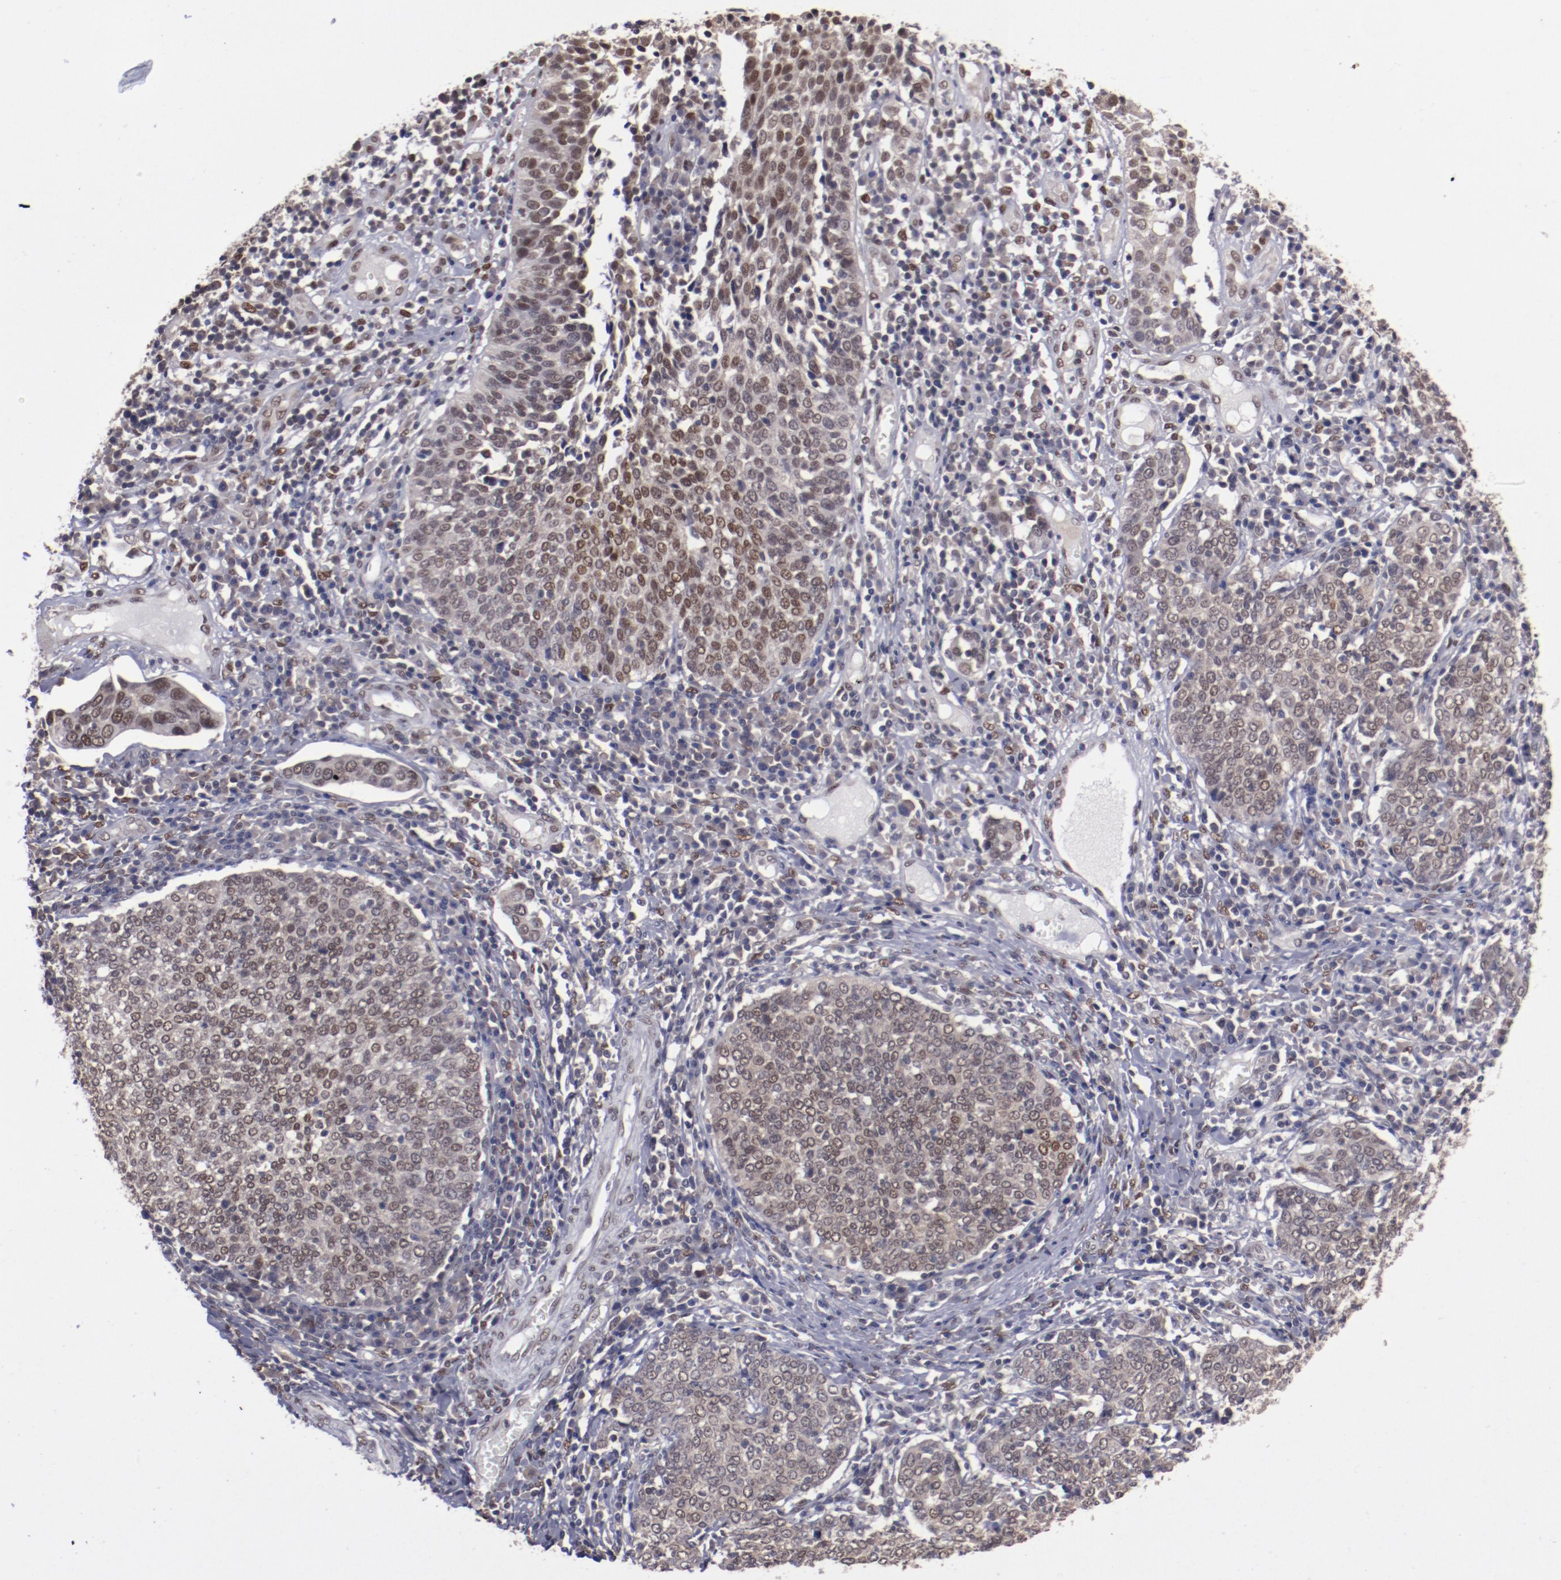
{"staining": {"intensity": "moderate", "quantity": "<25%", "location": "nuclear"}, "tissue": "cervical cancer", "cell_type": "Tumor cells", "image_type": "cancer", "snomed": [{"axis": "morphology", "description": "Squamous cell carcinoma, NOS"}, {"axis": "topography", "description": "Cervix"}], "caption": "DAB immunohistochemical staining of human squamous cell carcinoma (cervical) reveals moderate nuclear protein staining in about <25% of tumor cells.", "gene": "ARNT", "patient": {"sex": "female", "age": 40}}